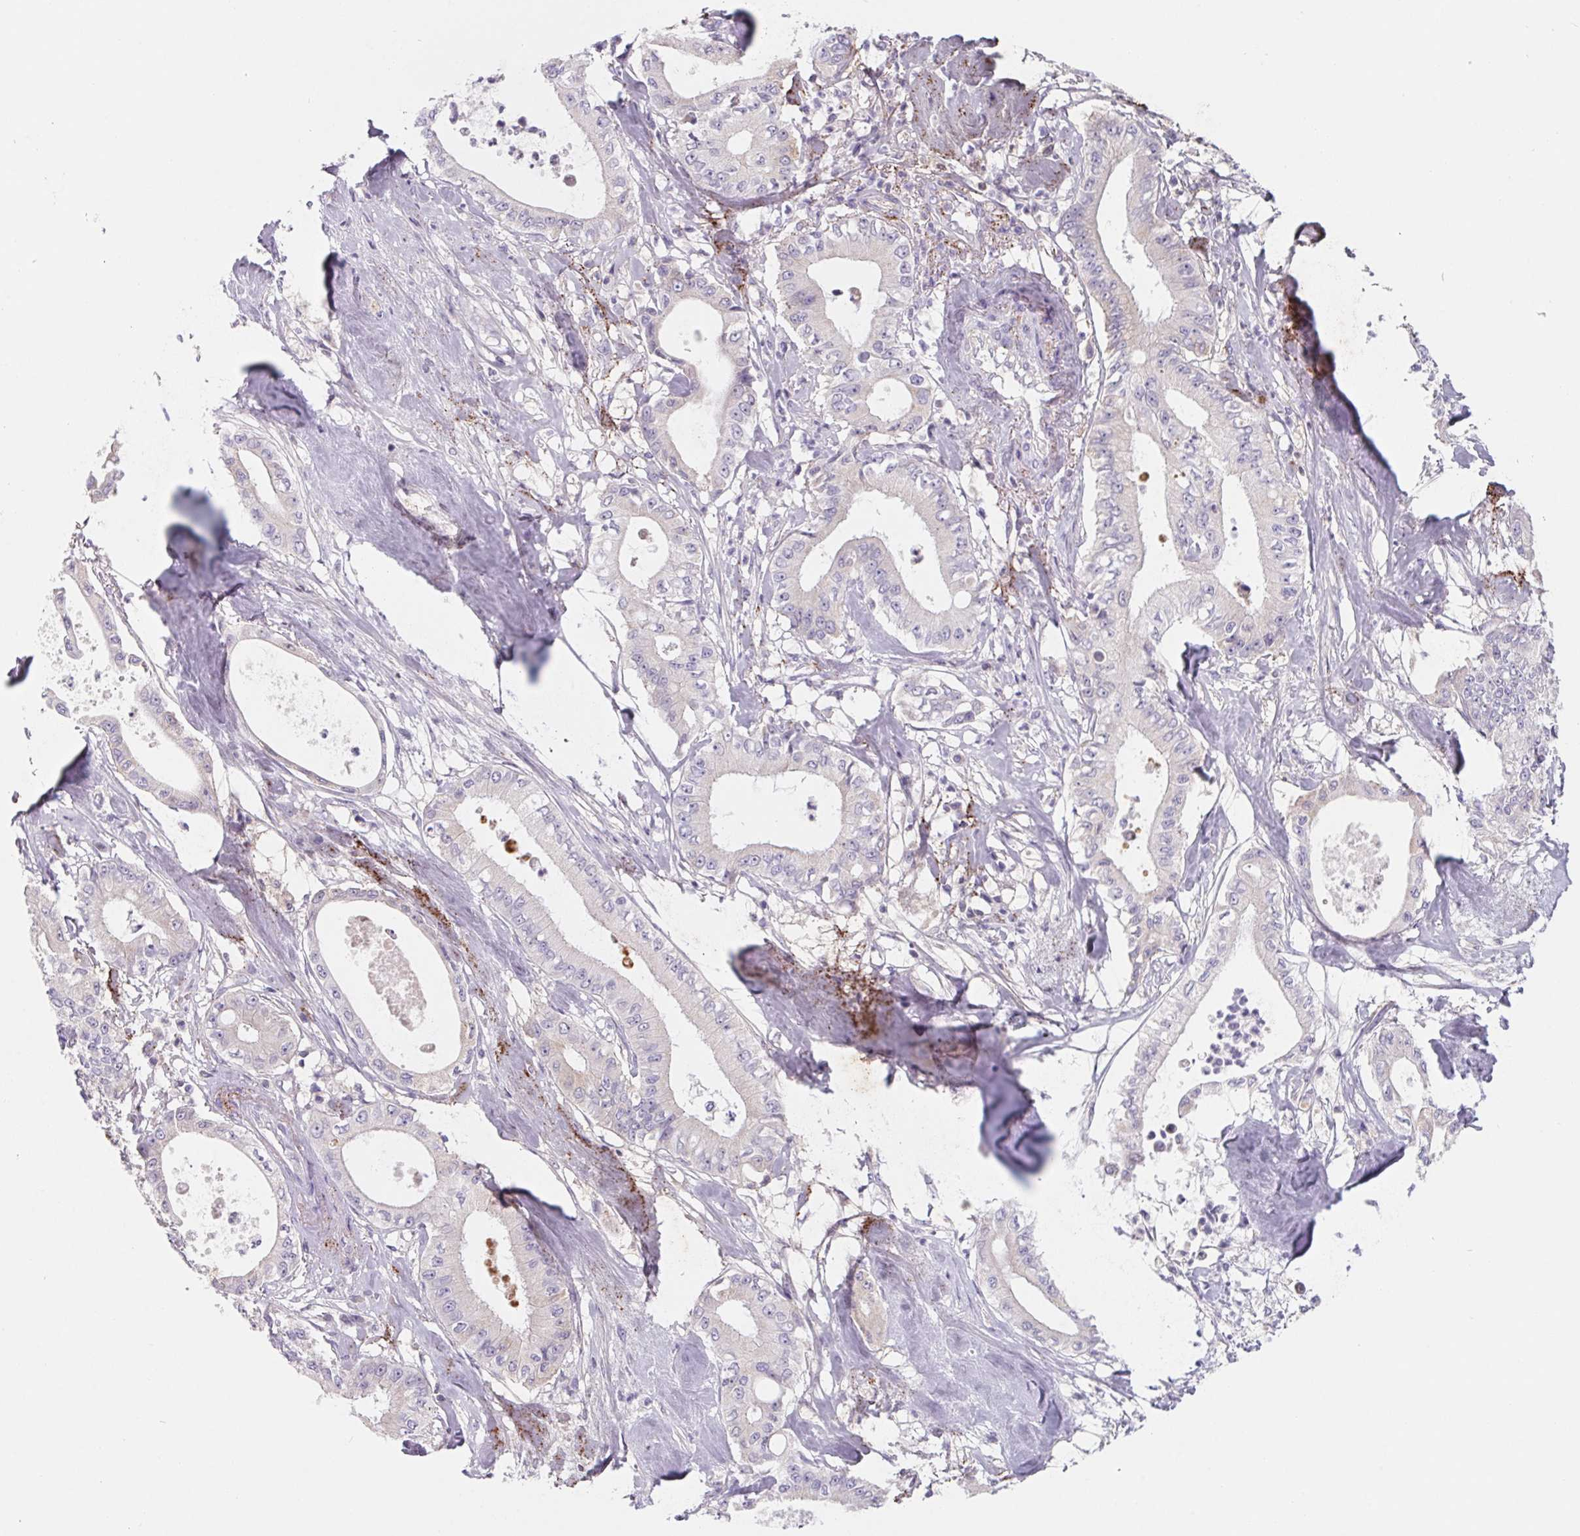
{"staining": {"intensity": "negative", "quantity": "none", "location": "none"}, "tissue": "pancreatic cancer", "cell_type": "Tumor cells", "image_type": "cancer", "snomed": [{"axis": "morphology", "description": "Adenocarcinoma, NOS"}, {"axis": "topography", "description": "Pancreas"}], "caption": "DAB (3,3'-diaminobenzidine) immunohistochemical staining of pancreatic cancer (adenocarcinoma) demonstrates no significant staining in tumor cells.", "gene": "LPA", "patient": {"sex": "male", "age": 71}}